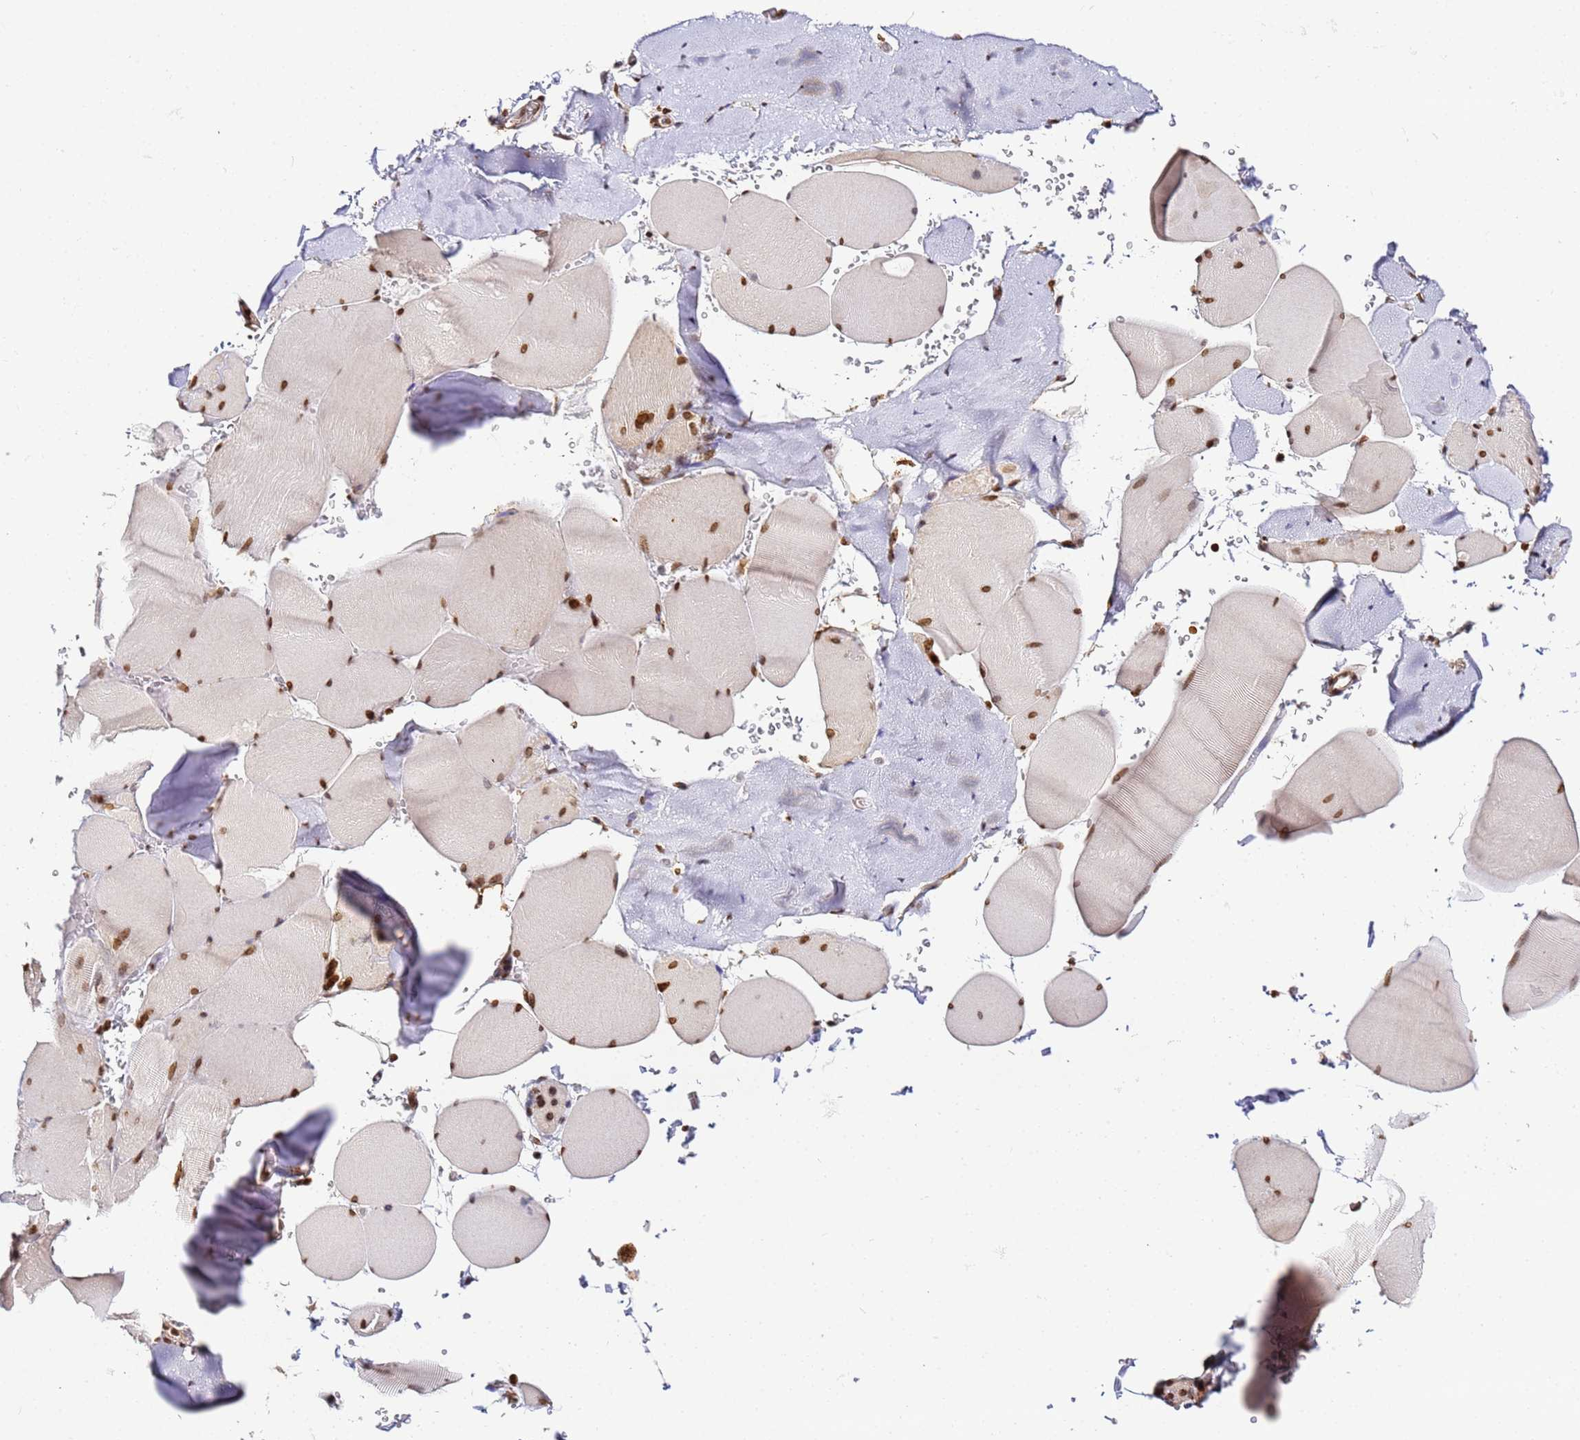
{"staining": {"intensity": "strong", "quantity": "25%-75%", "location": "cytoplasmic/membranous,nuclear"}, "tissue": "skeletal muscle", "cell_type": "Myocytes", "image_type": "normal", "snomed": [{"axis": "morphology", "description": "Normal tissue, NOS"}, {"axis": "topography", "description": "Skeletal muscle"}, {"axis": "topography", "description": "Head-Neck"}], "caption": "Skeletal muscle stained with a brown dye reveals strong cytoplasmic/membranous,nuclear positive positivity in about 25%-75% of myocytes.", "gene": "HSPE1", "patient": {"sex": "male", "age": 66}}